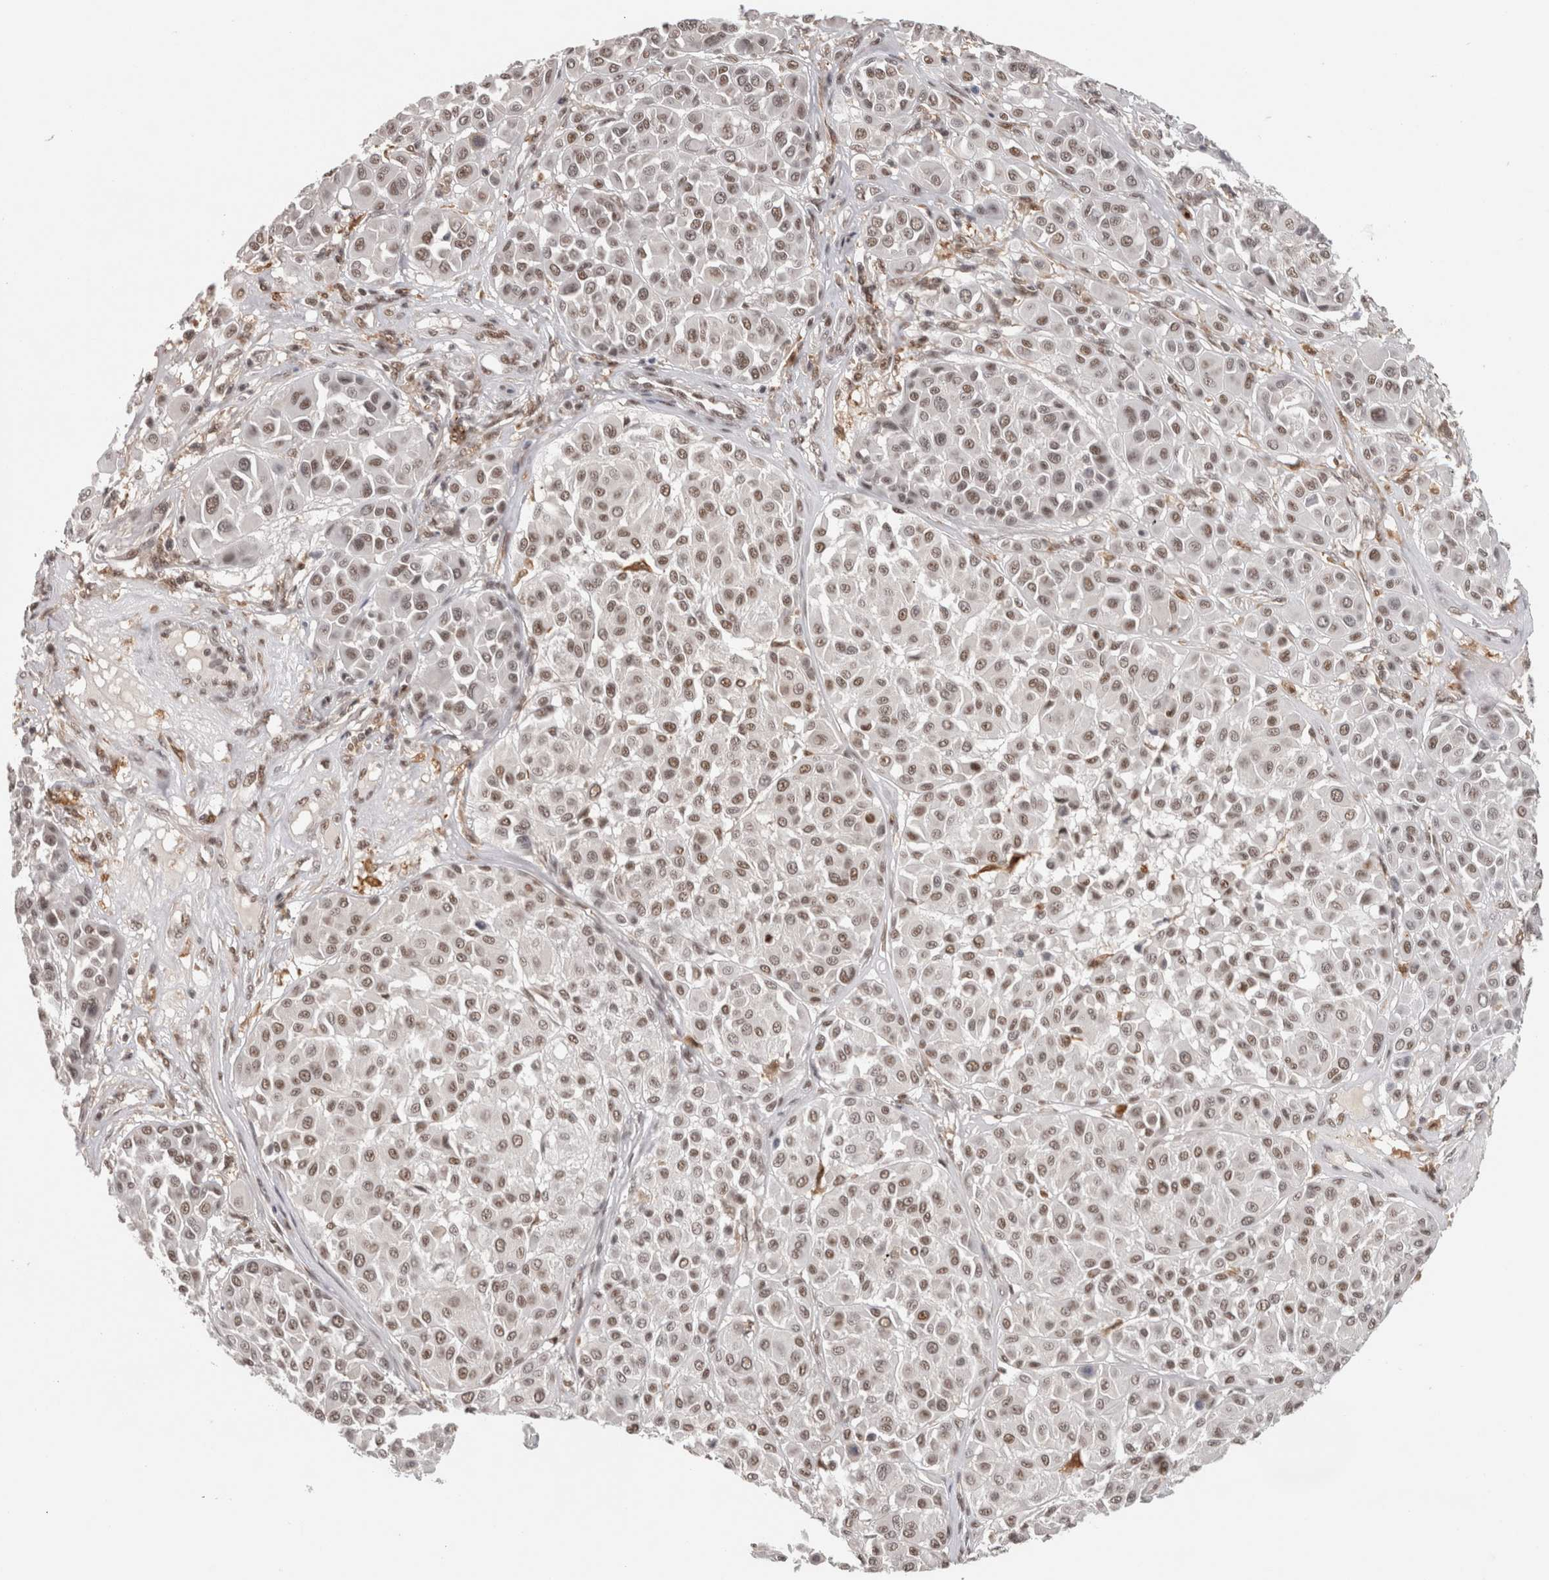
{"staining": {"intensity": "weak", "quantity": ">75%", "location": "nuclear"}, "tissue": "melanoma", "cell_type": "Tumor cells", "image_type": "cancer", "snomed": [{"axis": "morphology", "description": "Malignant melanoma, Metastatic site"}, {"axis": "topography", "description": "Soft tissue"}], "caption": "IHC of melanoma displays low levels of weak nuclear expression in about >75% of tumor cells.", "gene": "ZNF830", "patient": {"sex": "male", "age": 41}}